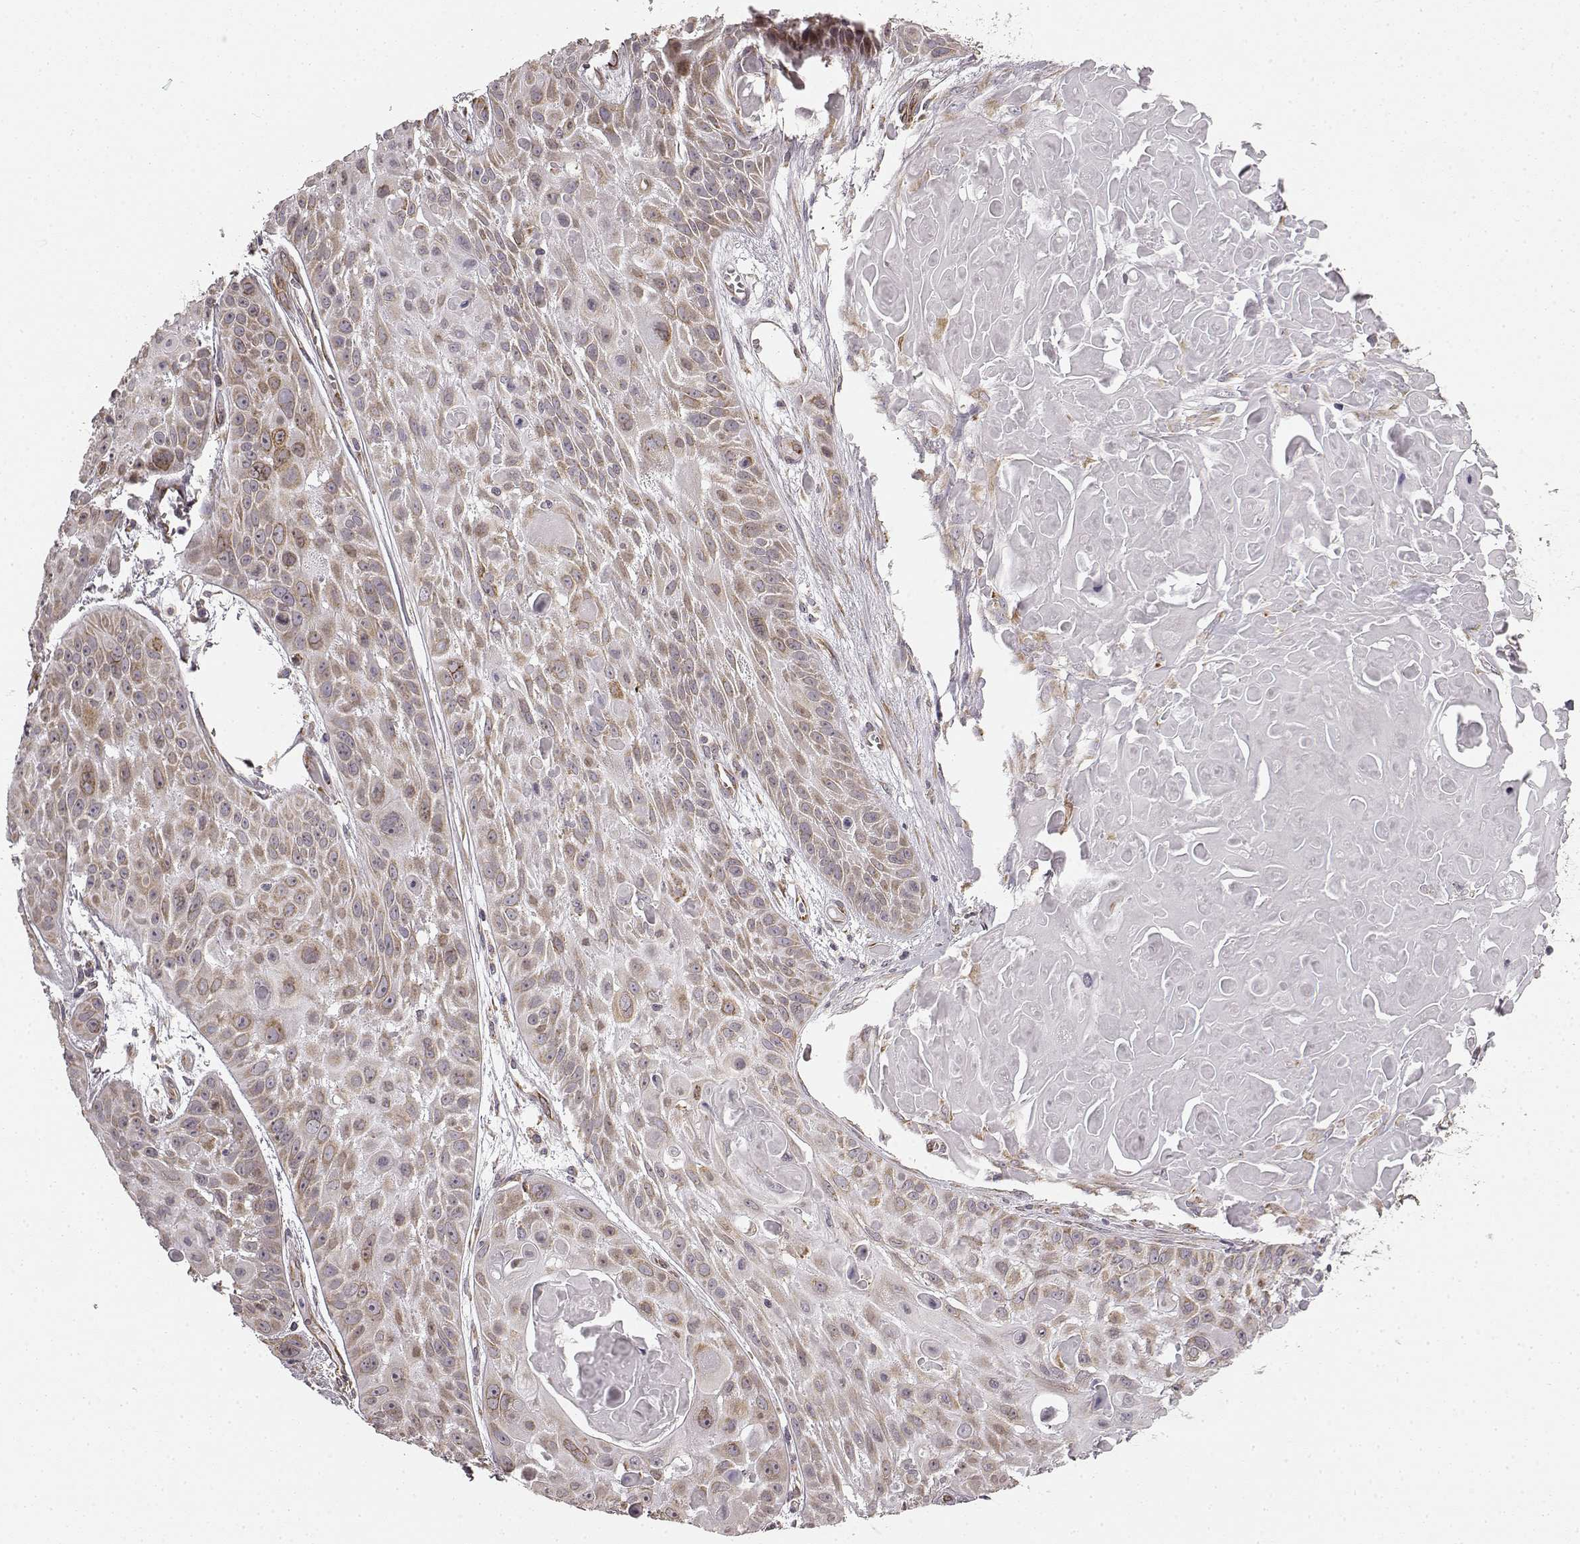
{"staining": {"intensity": "weak", "quantity": ">75%", "location": "cytoplasmic/membranous"}, "tissue": "skin cancer", "cell_type": "Tumor cells", "image_type": "cancer", "snomed": [{"axis": "morphology", "description": "Squamous cell carcinoma, NOS"}, {"axis": "topography", "description": "Skin"}, {"axis": "topography", "description": "Anal"}], "caption": "About >75% of tumor cells in squamous cell carcinoma (skin) exhibit weak cytoplasmic/membranous protein staining as visualized by brown immunohistochemical staining.", "gene": "TMEM14A", "patient": {"sex": "female", "age": 75}}